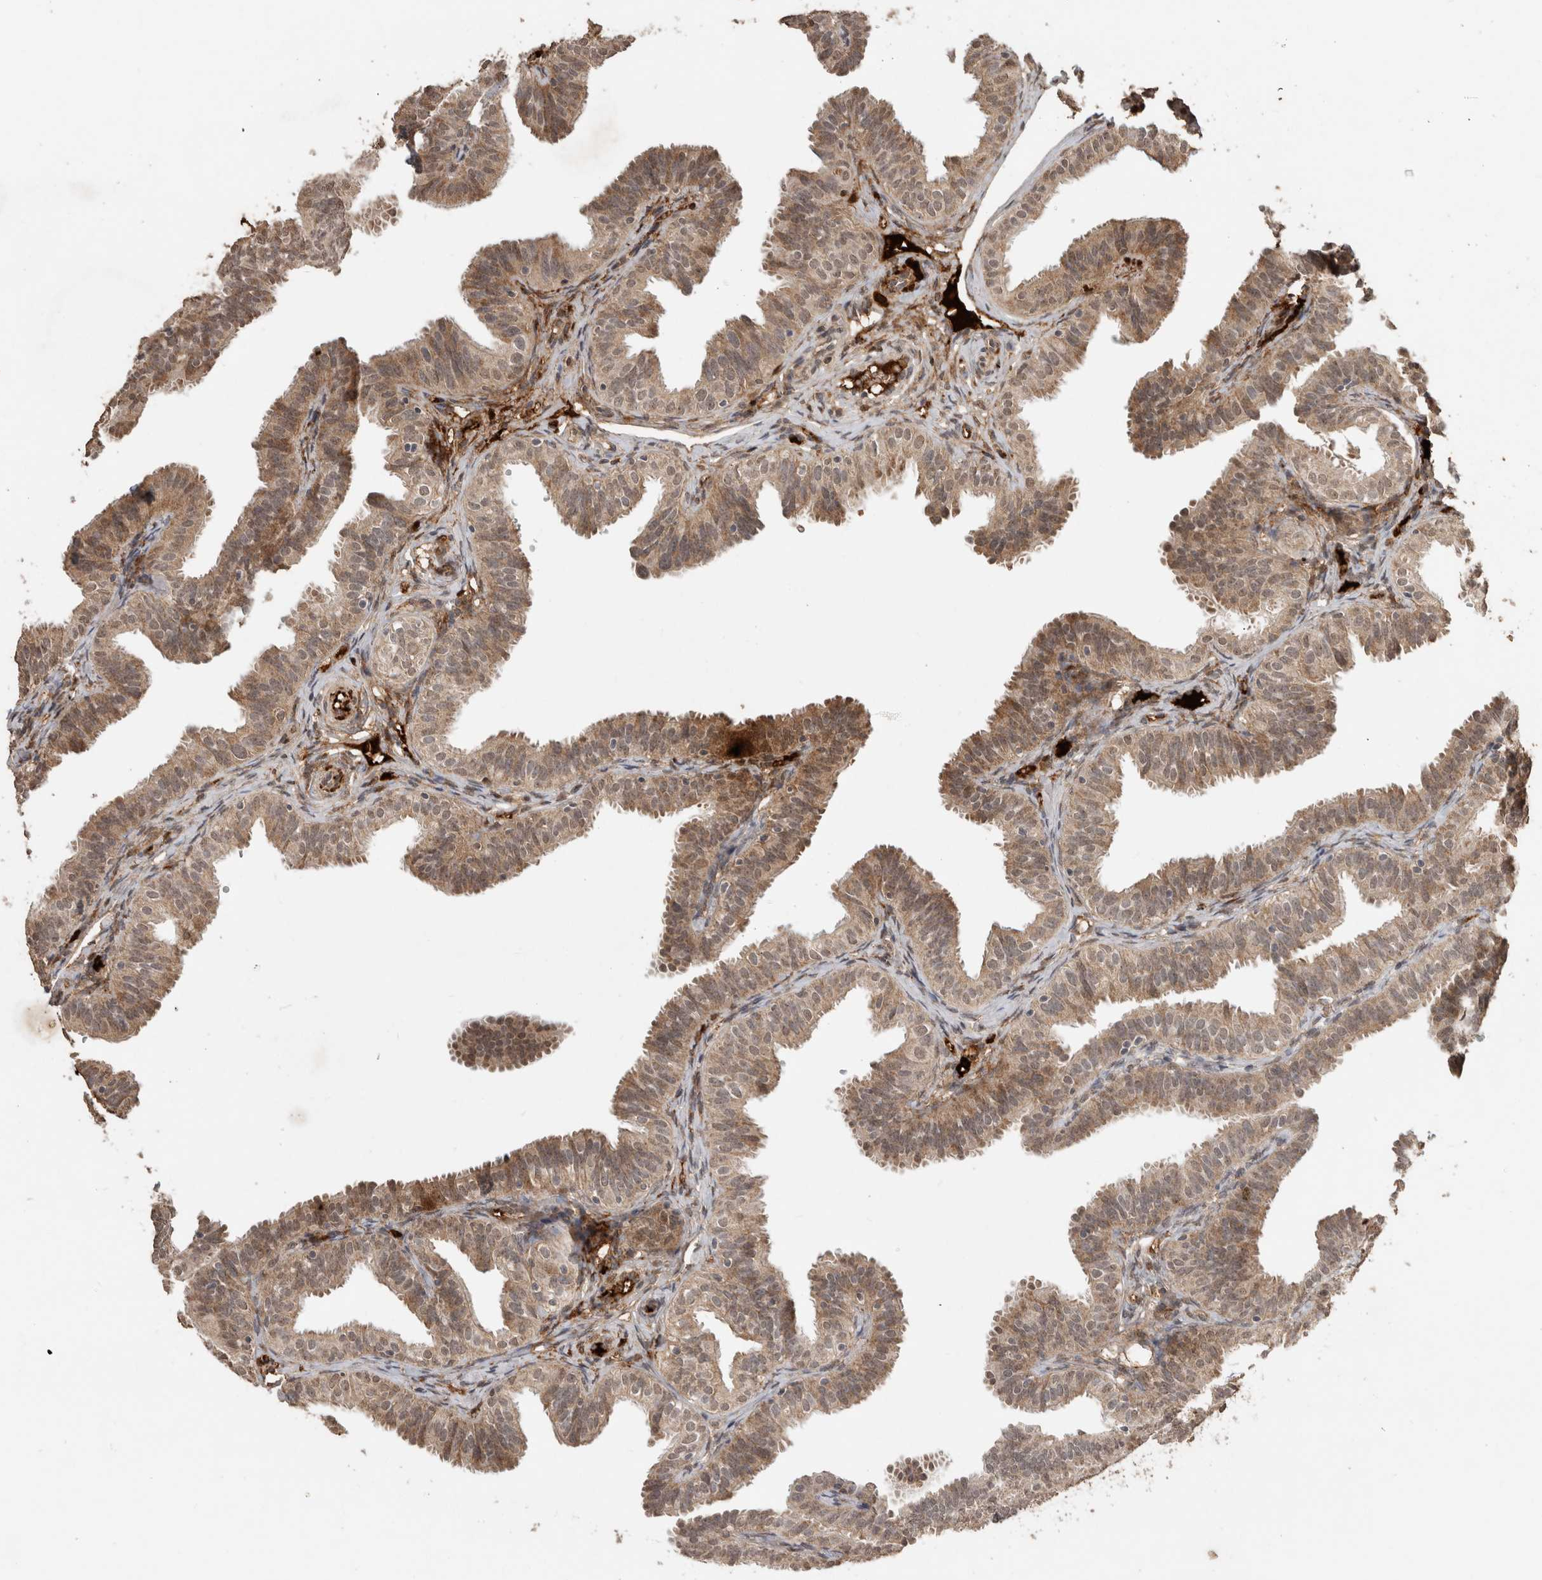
{"staining": {"intensity": "moderate", "quantity": "25%-75%", "location": "cytoplasmic/membranous"}, "tissue": "fallopian tube", "cell_type": "Glandular cells", "image_type": "normal", "snomed": [{"axis": "morphology", "description": "Normal tissue, NOS"}, {"axis": "topography", "description": "Fallopian tube"}], "caption": "A histopathology image of fallopian tube stained for a protein displays moderate cytoplasmic/membranous brown staining in glandular cells. The staining is performed using DAB (3,3'-diaminobenzidine) brown chromogen to label protein expression. The nuclei are counter-stained blue using hematoxylin.", "gene": "FAM3A", "patient": {"sex": "female", "age": 35}}